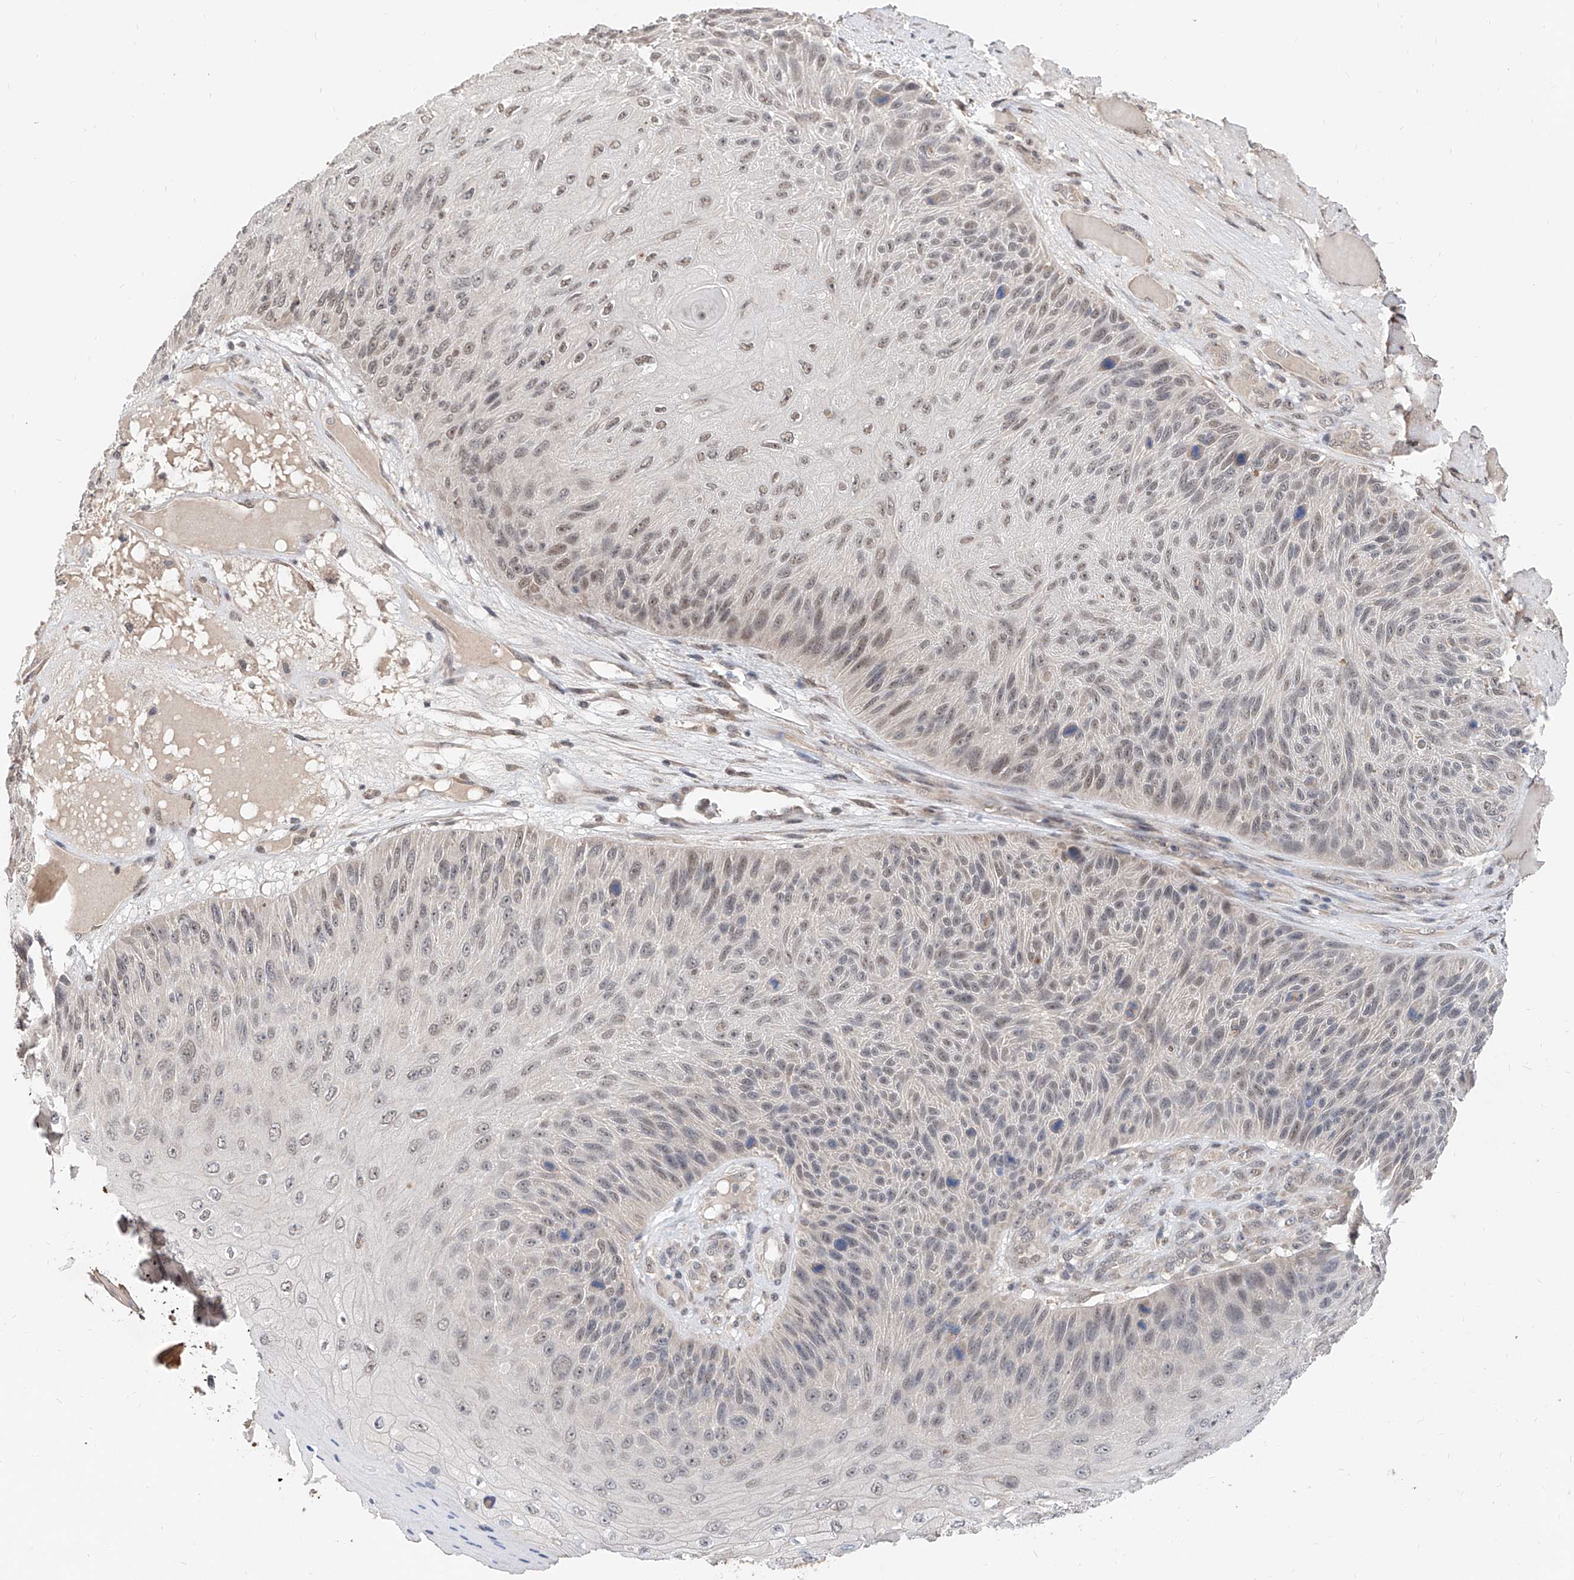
{"staining": {"intensity": "weak", "quantity": "25%-75%", "location": "nuclear"}, "tissue": "skin cancer", "cell_type": "Tumor cells", "image_type": "cancer", "snomed": [{"axis": "morphology", "description": "Squamous cell carcinoma, NOS"}, {"axis": "topography", "description": "Skin"}], "caption": "Tumor cells display low levels of weak nuclear positivity in about 25%-75% of cells in human skin cancer. (DAB (3,3'-diaminobenzidine) IHC with brightfield microscopy, high magnification).", "gene": "CARMIL3", "patient": {"sex": "female", "age": 88}}